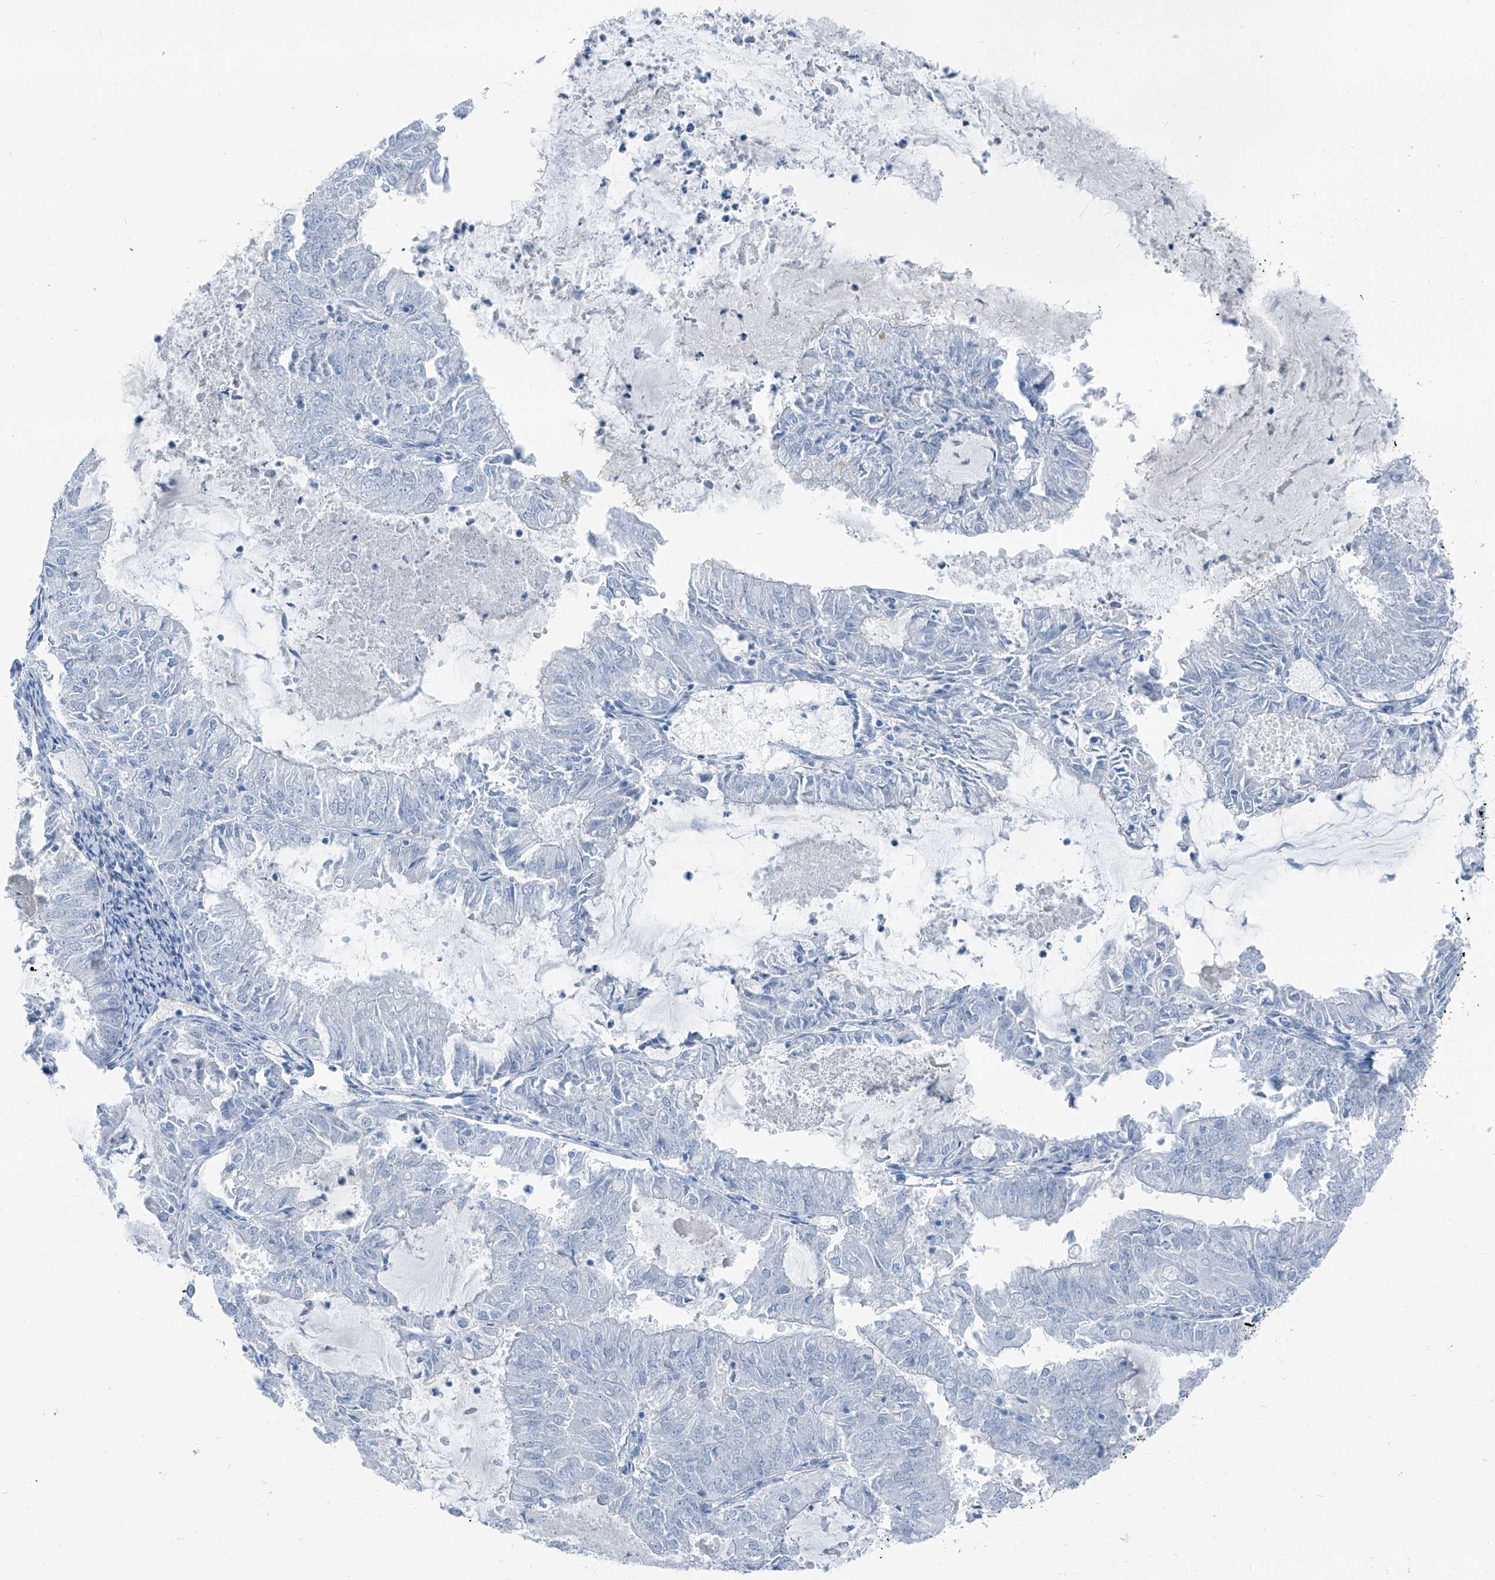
{"staining": {"intensity": "negative", "quantity": "none", "location": "none"}, "tissue": "endometrial cancer", "cell_type": "Tumor cells", "image_type": "cancer", "snomed": [{"axis": "morphology", "description": "Adenocarcinoma, NOS"}, {"axis": "topography", "description": "Endometrium"}], "caption": "Tumor cells are negative for brown protein staining in endometrial cancer (adenocarcinoma).", "gene": "RGN", "patient": {"sex": "female", "age": 57}}